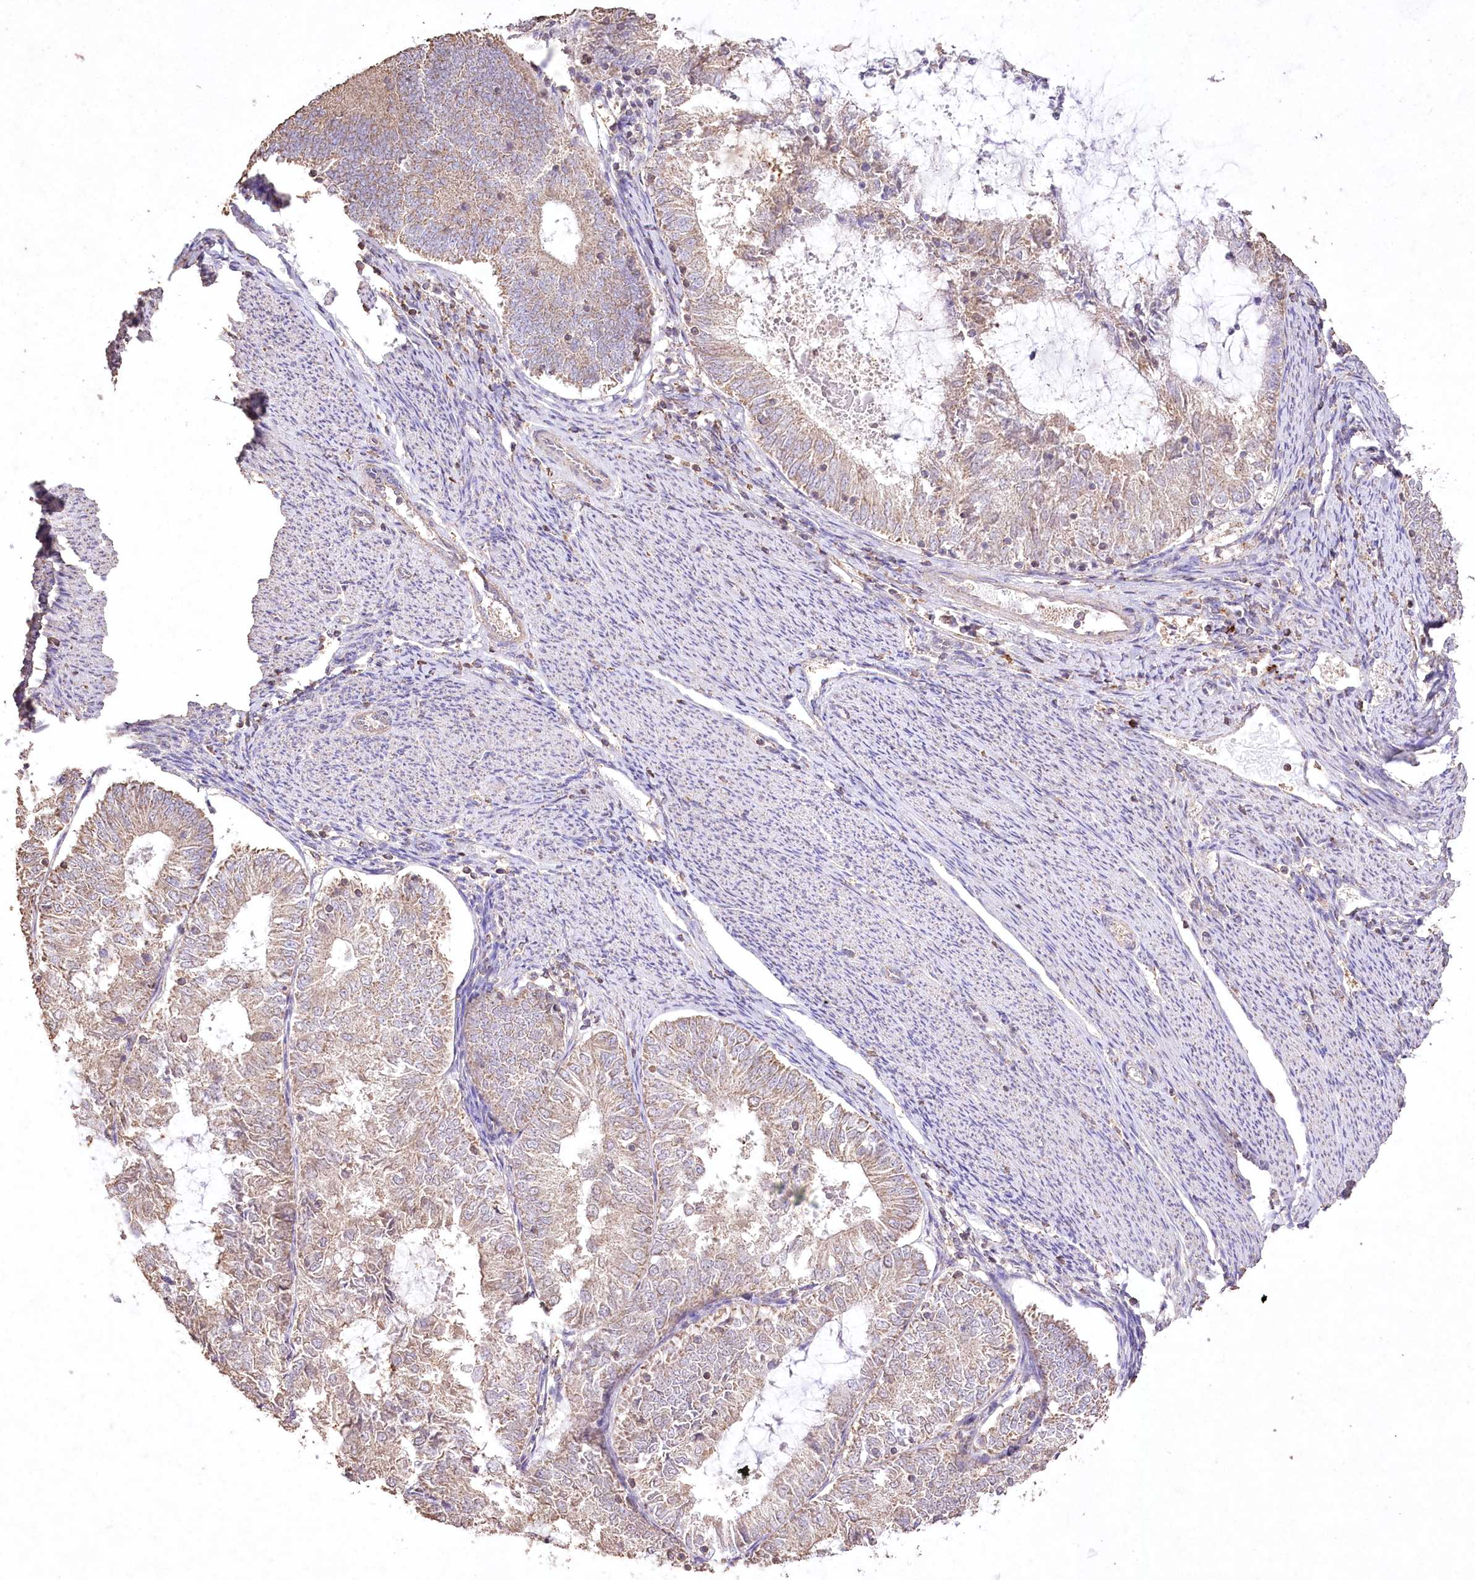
{"staining": {"intensity": "weak", "quantity": ">75%", "location": "cytoplasmic/membranous"}, "tissue": "endometrial cancer", "cell_type": "Tumor cells", "image_type": "cancer", "snomed": [{"axis": "morphology", "description": "Adenocarcinoma, NOS"}, {"axis": "topography", "description": "Endometrium"}], "caption": "Protein staining exhibits weak cytoplasmic/membranous positivity in approximately >75% of tumor cells in endometrial adenocarcinoma. (DAB IHC with brightfield microscopy, high magnification).", "gene": "IREB2", "patient": {"sex": "female", "age": 57}}